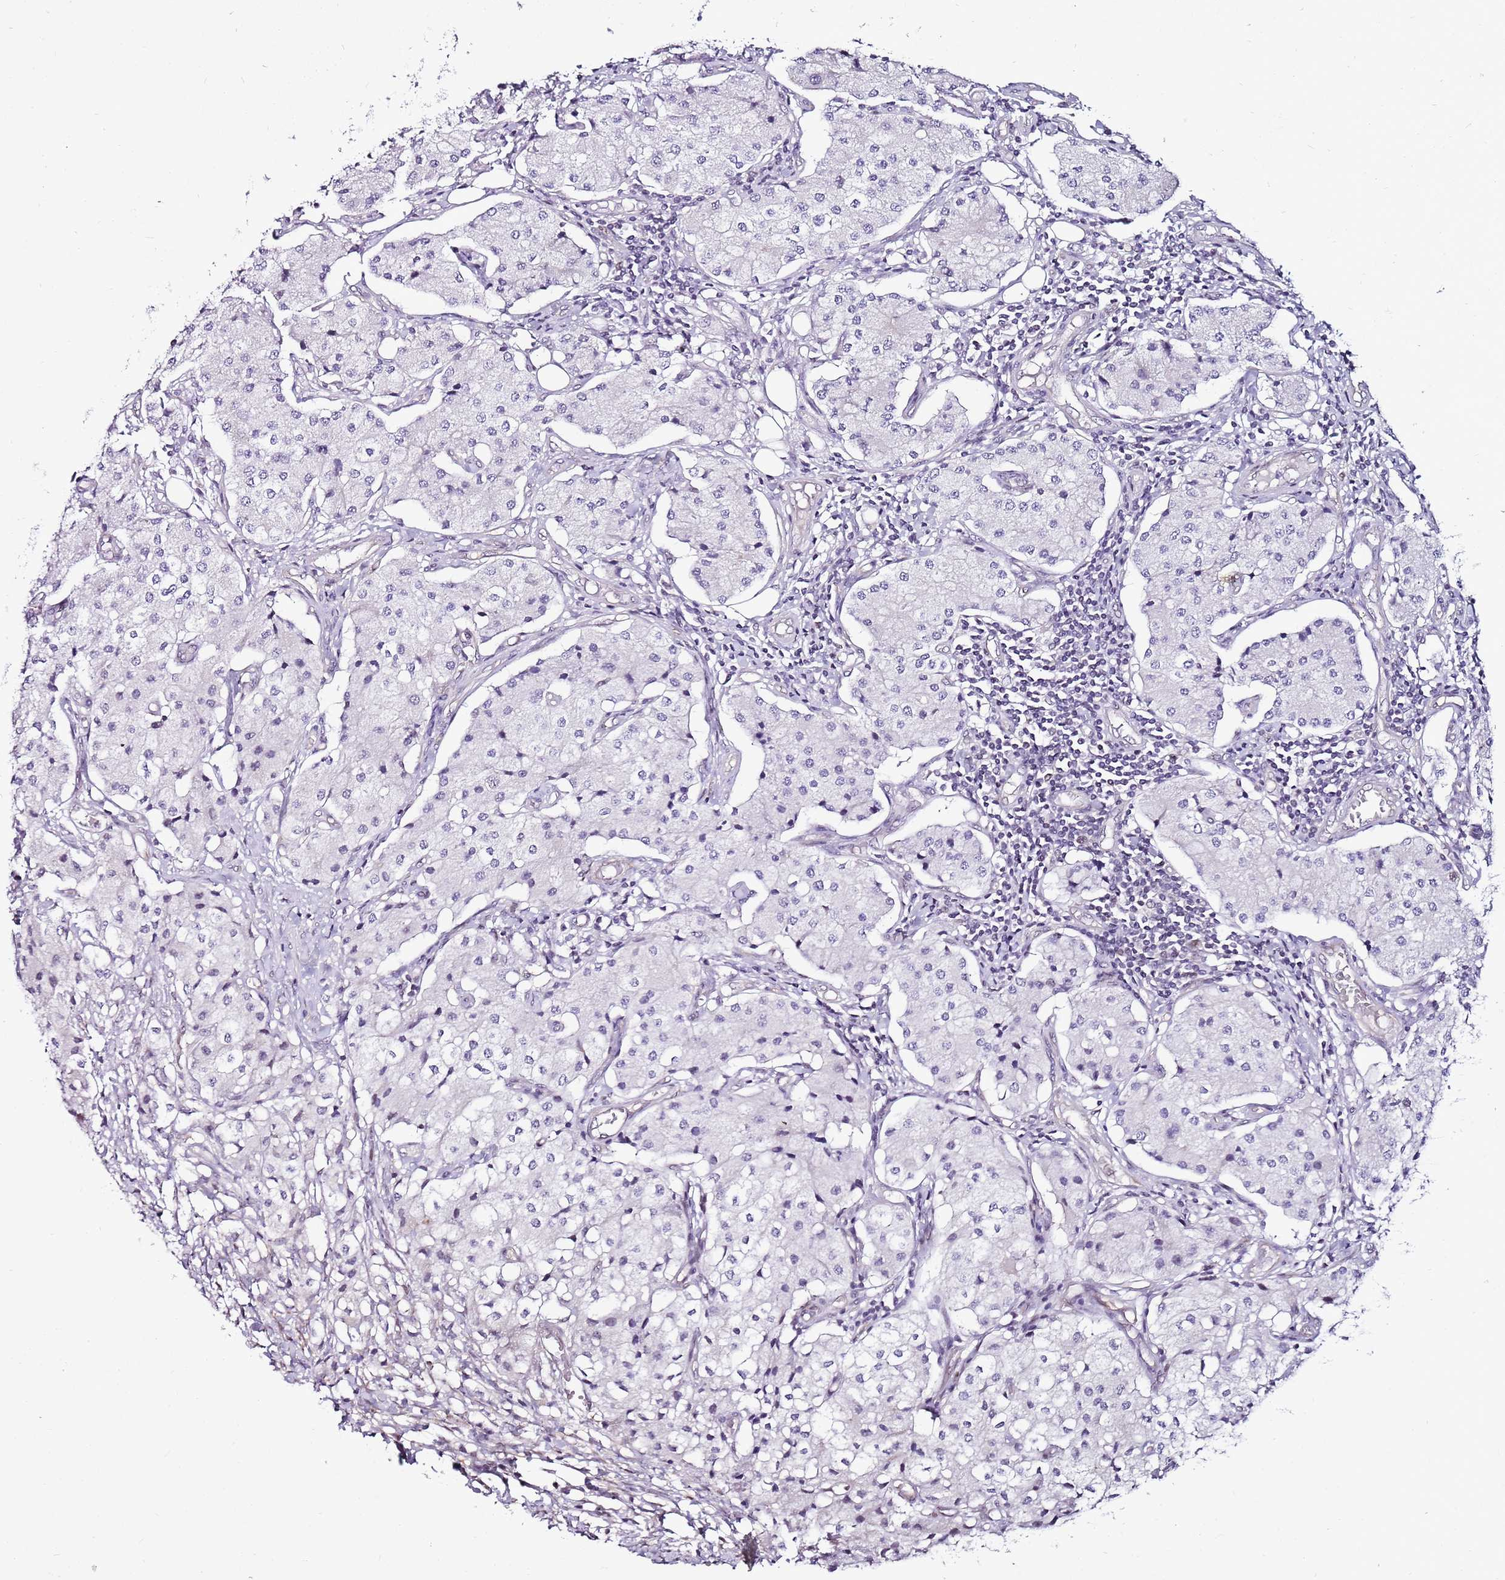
{"staining": {"intensity": "negative", "quantity": "none", "location": "none"}, "tissue": "carcinoid", "cell_type": "Tumor cells", "image_type": "cancer", "snomed": [{"axis": "morphology", "description": "Carcinoid, malignant, NOS"}, {"axis": "topography", "description": "Colon"}], "caption": "Photomicrograph shows no significant protein expression in tumor cells of carcinoid.", "gene": "POLE3", "patient": {"sex": "female", "age": 52}}